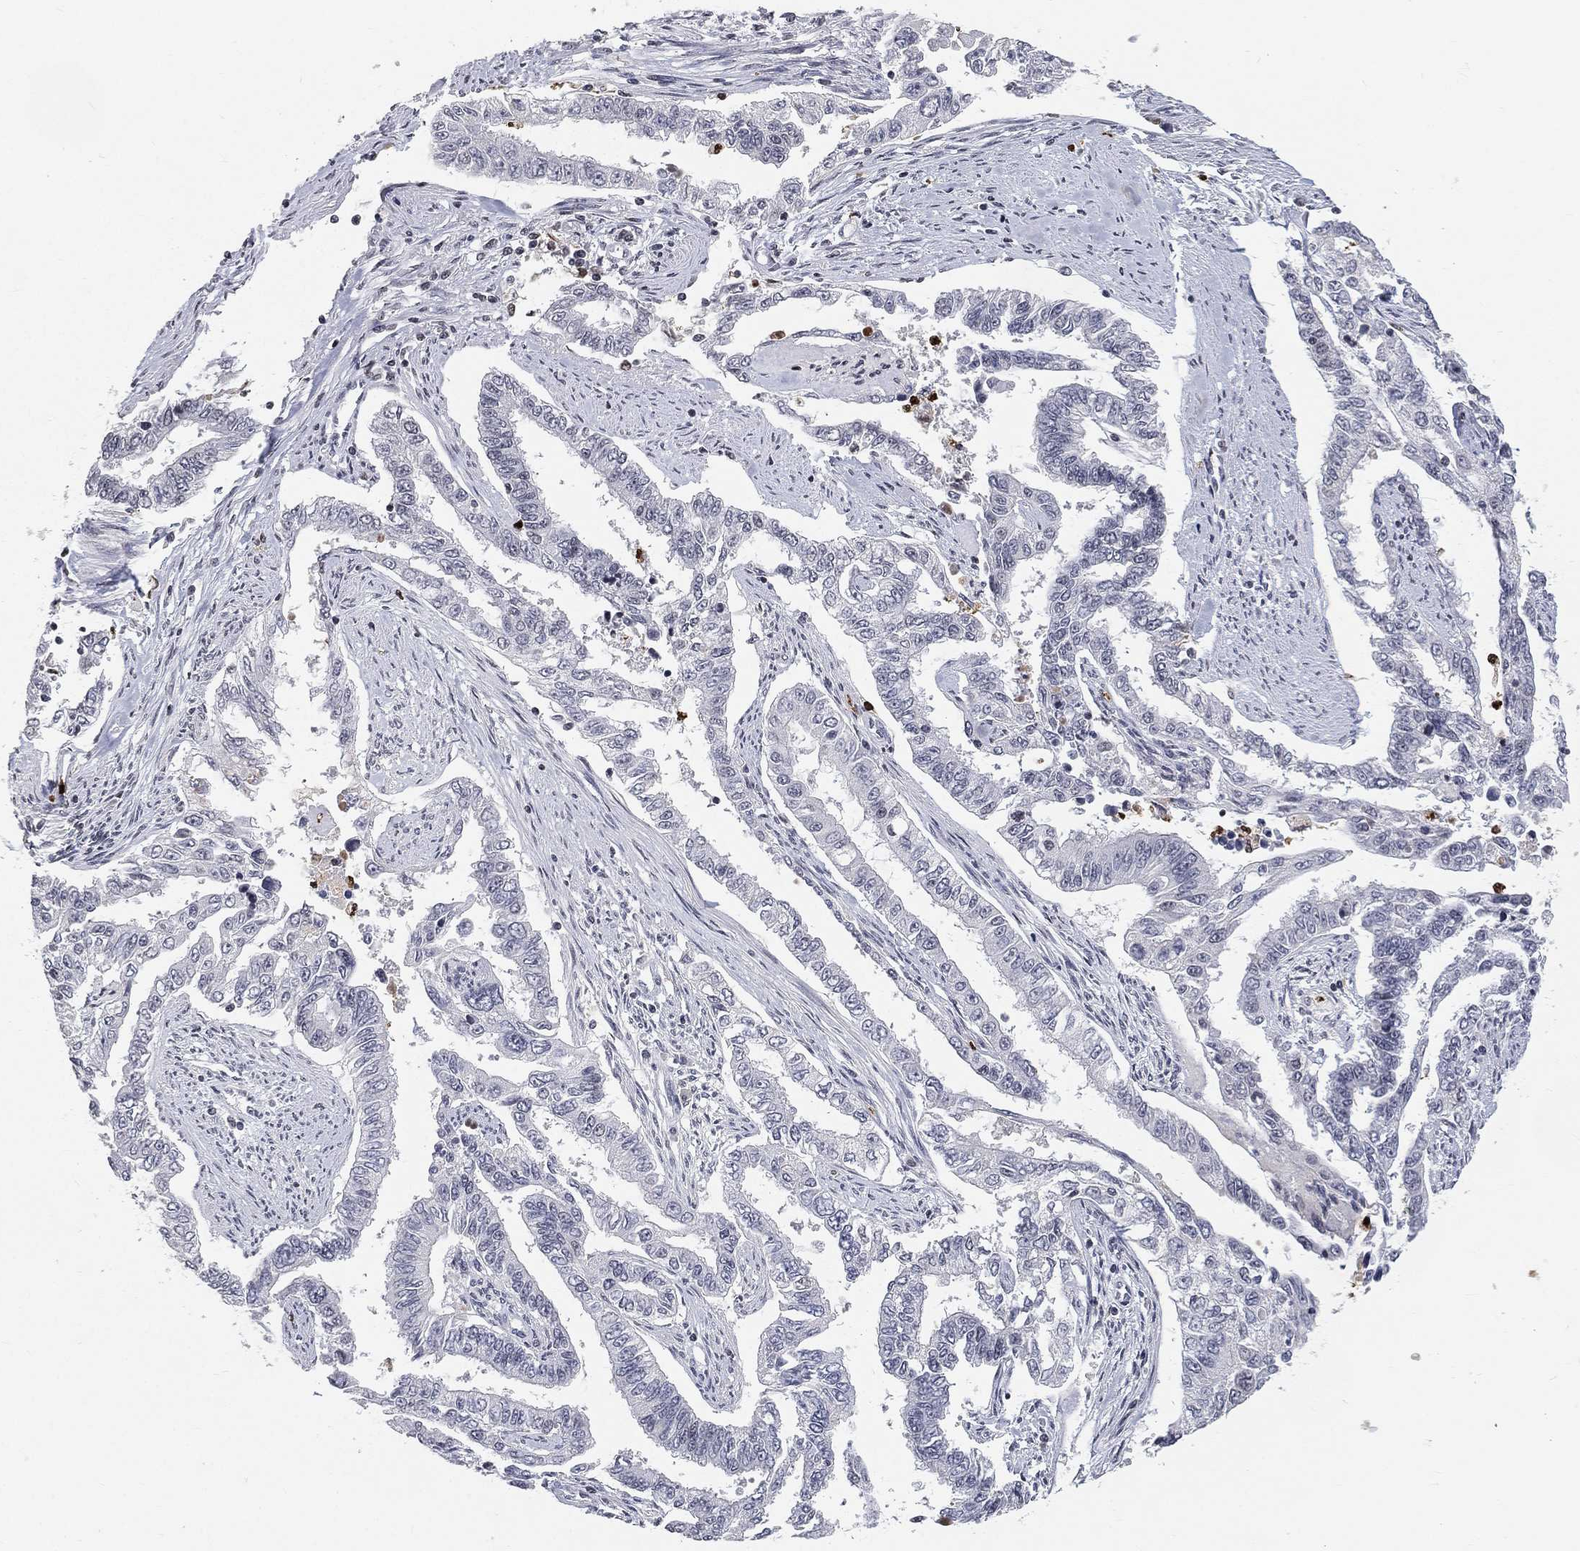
{"staining": {"intensity": "negative", "quantity": "none", "location": "none"}, "tissue": "endometrial cancer", "cell_type": "Tumor cells", "image_type": "cancer", "snomed": [{"axis": "morphology", "description": "Adenocarcinoma, NOS"}, {"axis": "topography", "description": "Uterus"}], "caption": "Endometrial adenocarcinoma was stained to show a protein in brown. There is no significant expression in tumor cells.", "gene": "ARG1", "patient": {"sex": "female", "age": 59}}